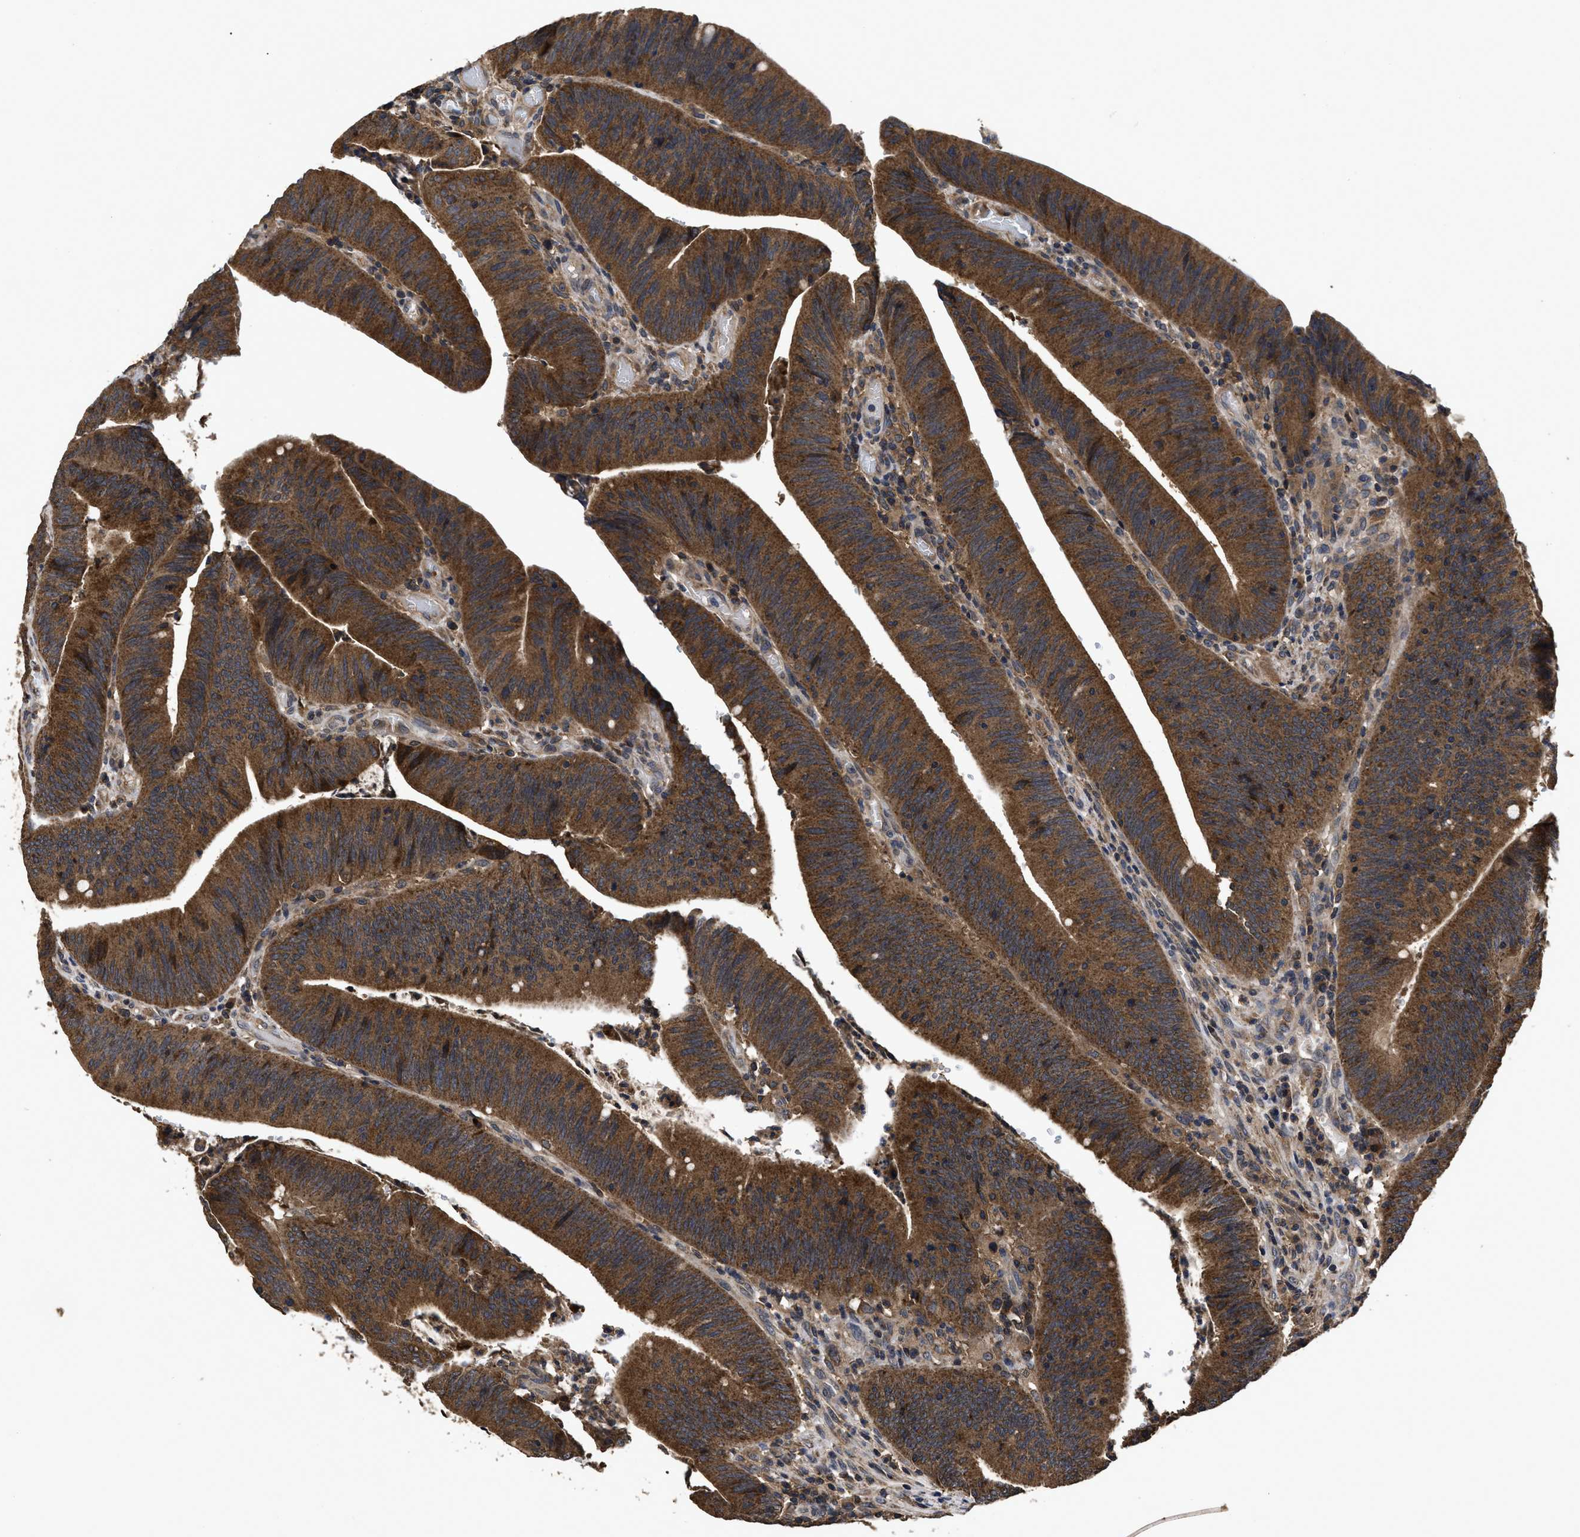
{"staining": {"intensity": "strong", "quantity": ">75%", "location": "cytoplasmic/membranous"}, "tissue": "colorectal cancer", "cell_type": "Tumor cells", "image_type": "cancer", "snomed": [{"axis": "morphology", "description": "Normal tissue, NOS"}, {"axis": "morphology", "description": "Adenocarcinoma, NOS"}, {"axis": "topography", "description": "Rectum"}], "caption": "Brown immunohistochemical staining in colorectal cancer (adenocarcinoma) shows strong cytoplasmic/membranous positivity in about >75% of tumor cells.", "gene": "LRRC3", "patient": {"sex": "female", "age": 66}}